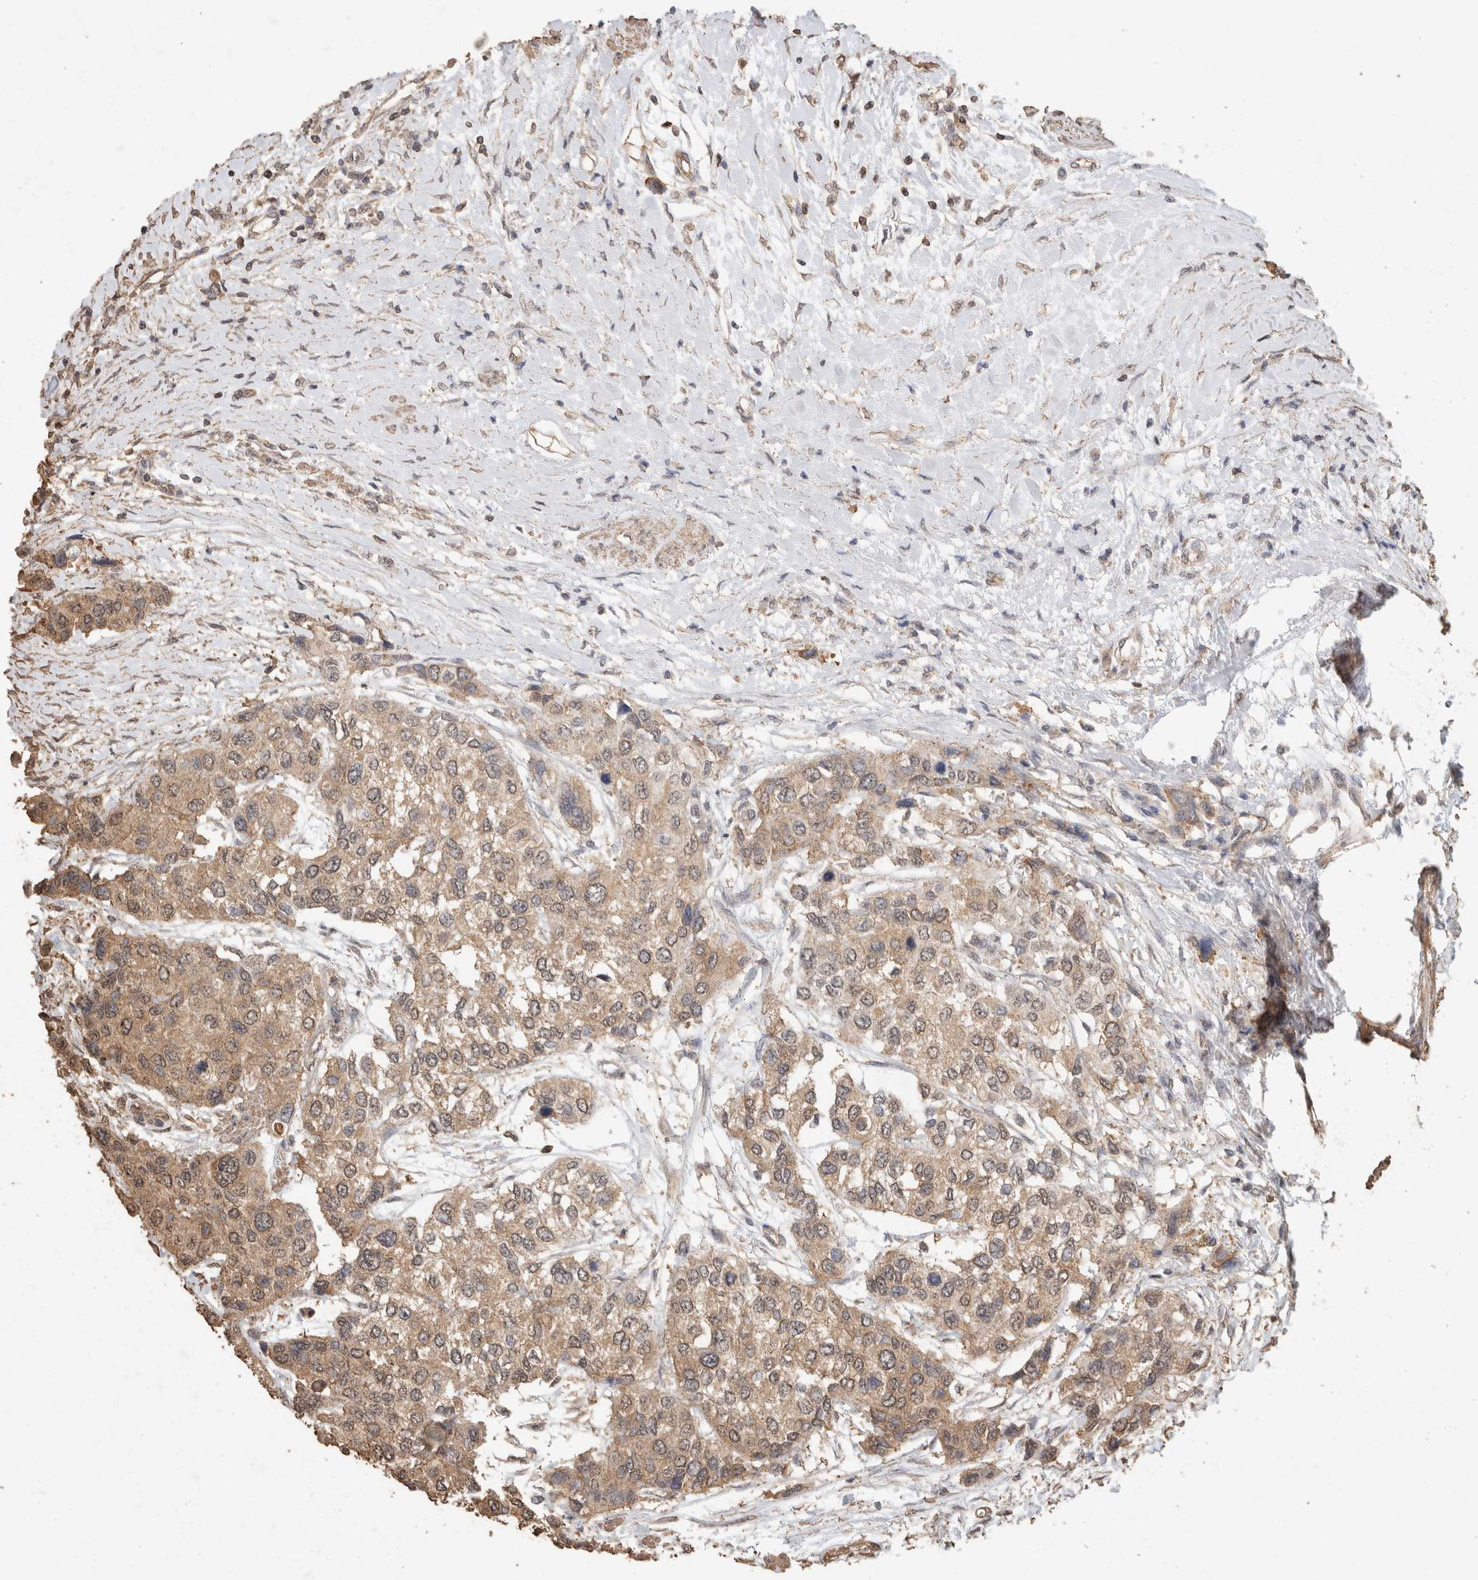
{"staining": {"intensity": "weak", "quantity": ">75%", "location": "cytoplasmic/membranous"}, "tissue": "urothelial cancer", "cell_type": "Tumor cells", "image_type": "cancer", "snomed": [{"axis": "morphology", "description": "Urothelial carcinoma, High grade"}, {"axis": "topography", "description": "Urinary bladder"}], "caption": "Approximately >75% of tumor cells in human high-grade urothelial carcinoma display weak cytoplasmic/membranous protein positivity as visualized by brown immunohistochemical staining.", "gene": "CX3CL1", "patient": {"sex": "female", "age": 56}}